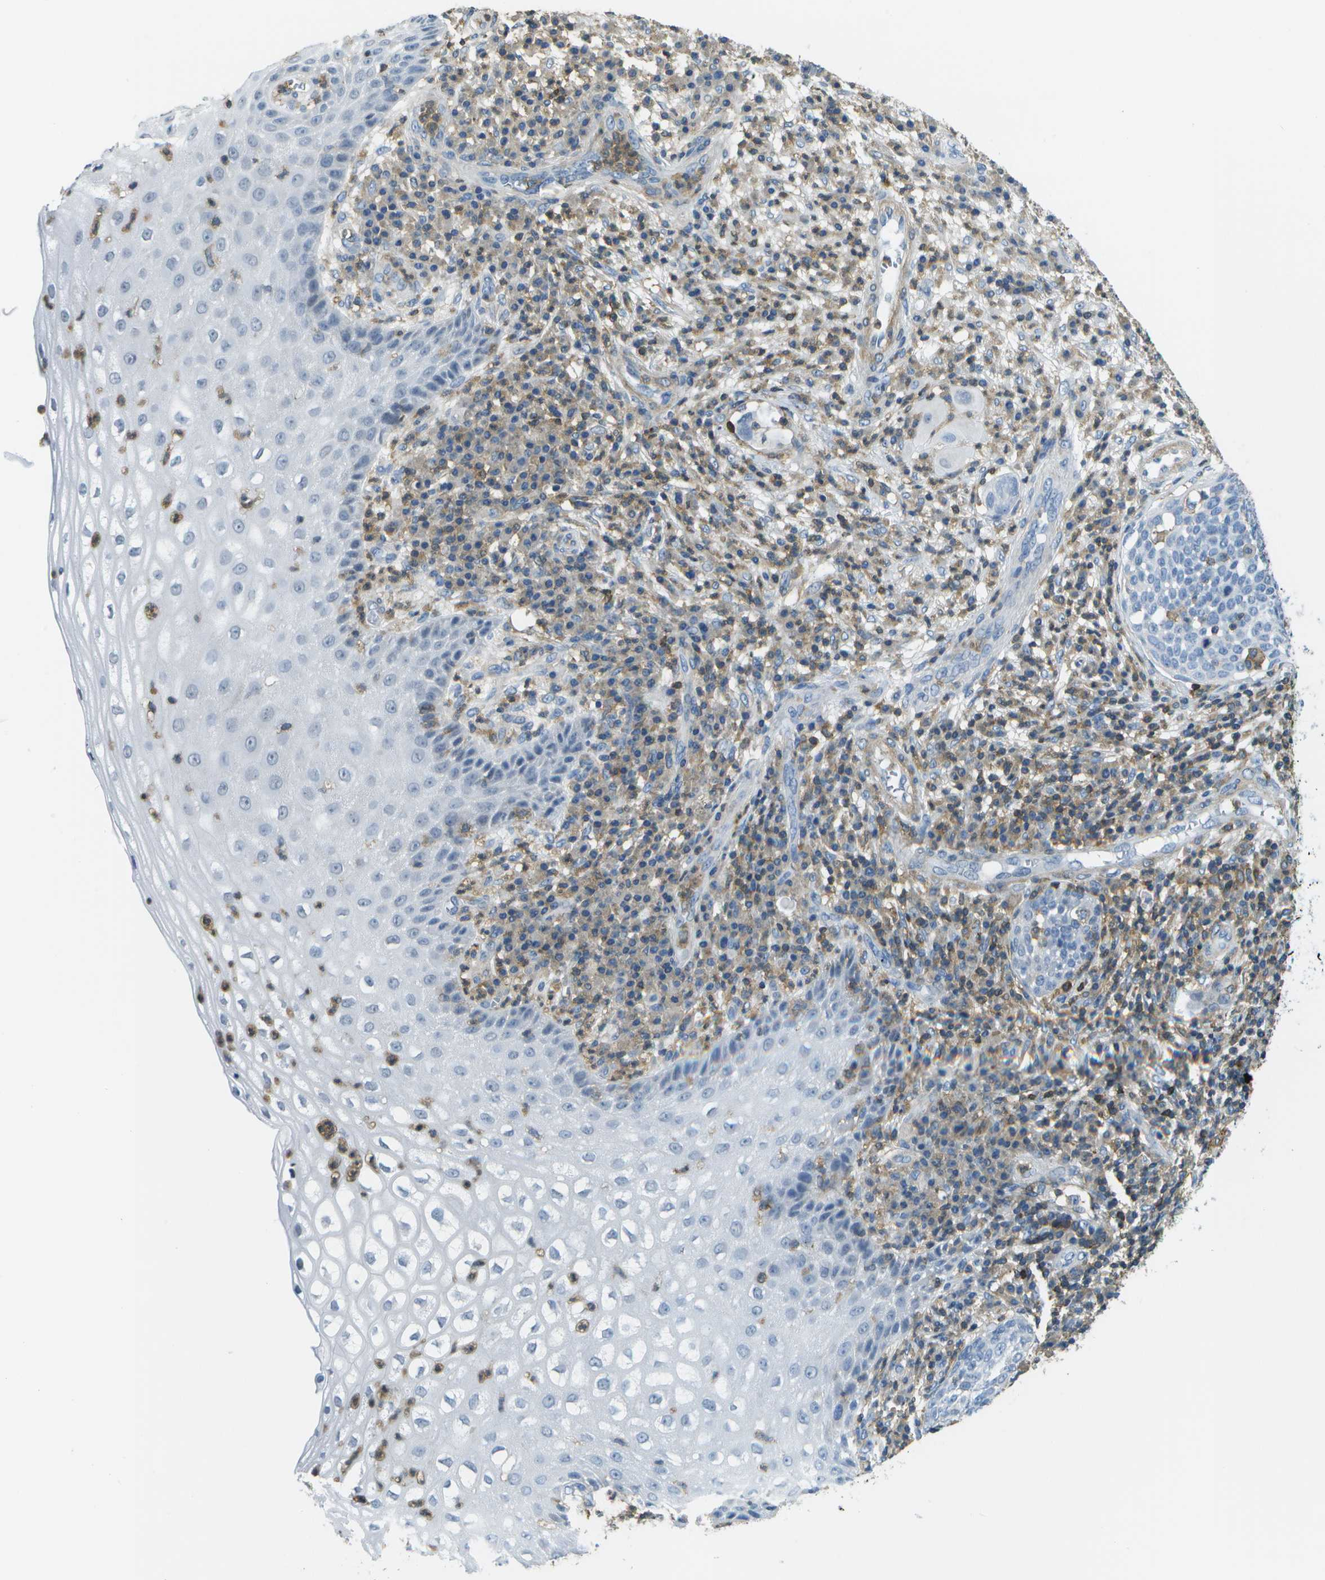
{"staining": {"intensity": "negative", "quantity": "none", "location": "none"}, "tissue": "cervical cancer", "cell_type": "Tumor cells", "image_type": "cancer", "snomed": [{"axis": "morphology", "description": "Squamous cell carcinoma, NOS"}, {"axis": "topography", "description": "Cervix"}], "caption": "A high-resolution histopathology image shows immunohistochemistry staining of cervical cancer, which exhibits no significant staining in tumor cells.", "gene": "RCSD1", "patient": {"sex": "female", "age": 34}}